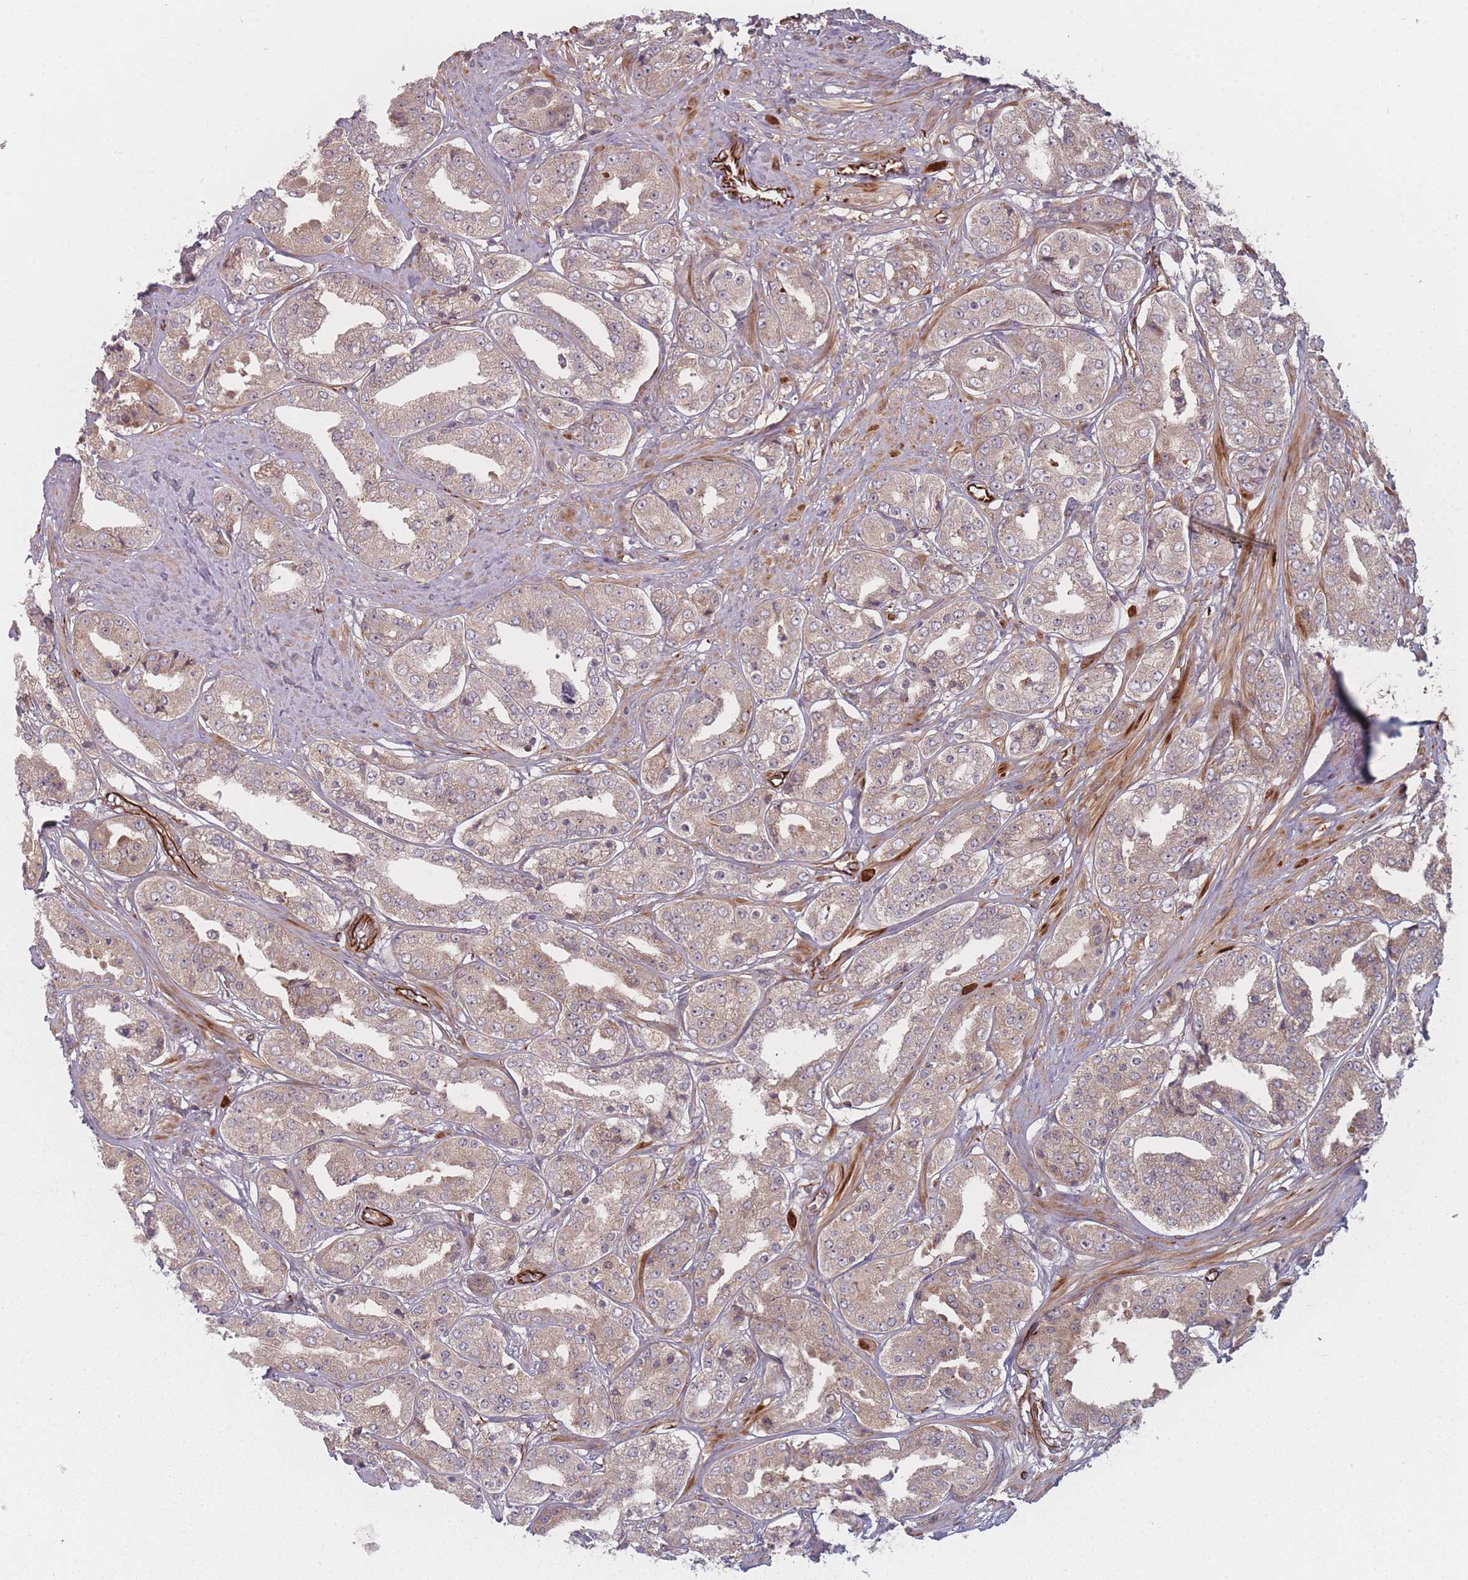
{"staining": {"intensity": "weak", "quantity": ">75%", "location": "cytoplasmic/membranous"}, "tissue": "prostate cancer", "cell_type": "Tumor cells", "image_type": "cancer", "snomed": [{"axis": "morphology", "description": "Adenocarcinoma, High grade"}, {"axis": "topography", "description": "Prostate"}], "caption": "Protein analysis of prostate cancer (adenocarcinoma (high-grade)) tissue exhibits weak cytoplasmic/membranous positivity in about >75% of tumor cells.", "gene": "EEF1AKMT2", "patient": {"sex": "male", "age": 63}}